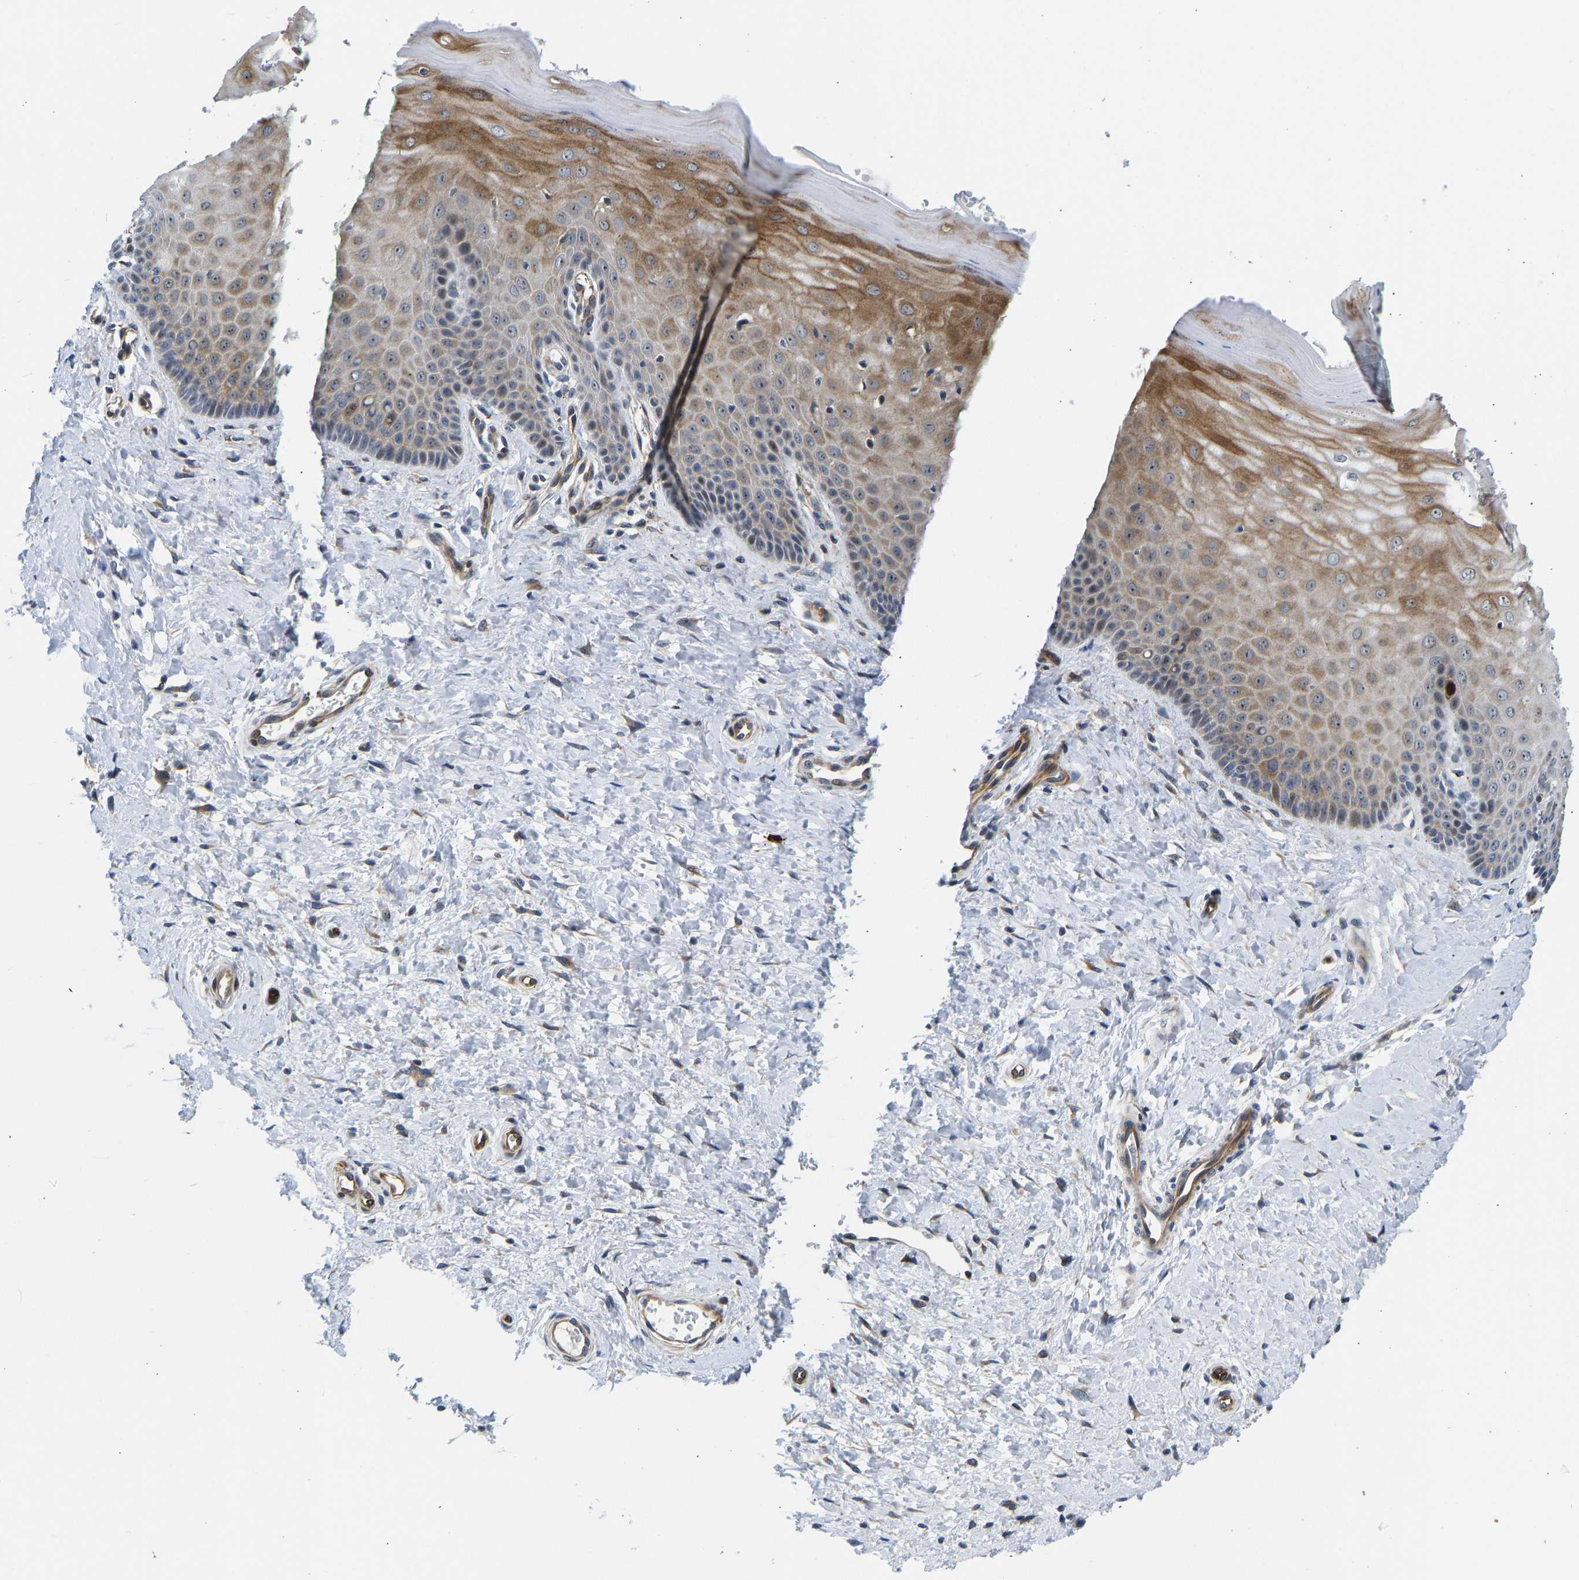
{"staining": {"intensity": "moderate", "quantity": "25%-75%", "location": "cytoplasmic/membranous"}, "tissue": "cervix", "cell_type": "Glandular cells", "image_type": "normal", "snomed": [{"axis": "morphology", "description": "Normal tissue, NOS"}, {"axis": "topography", "description": "Cervix"}], "caption": "Glandular cells reveal medium levels of moderate cytoplasmic/membranous expression in approximately 25%-75% of cells in normal cervix.", "gene": "RESF1", "patient": {"sex": "female", "age": 55}}